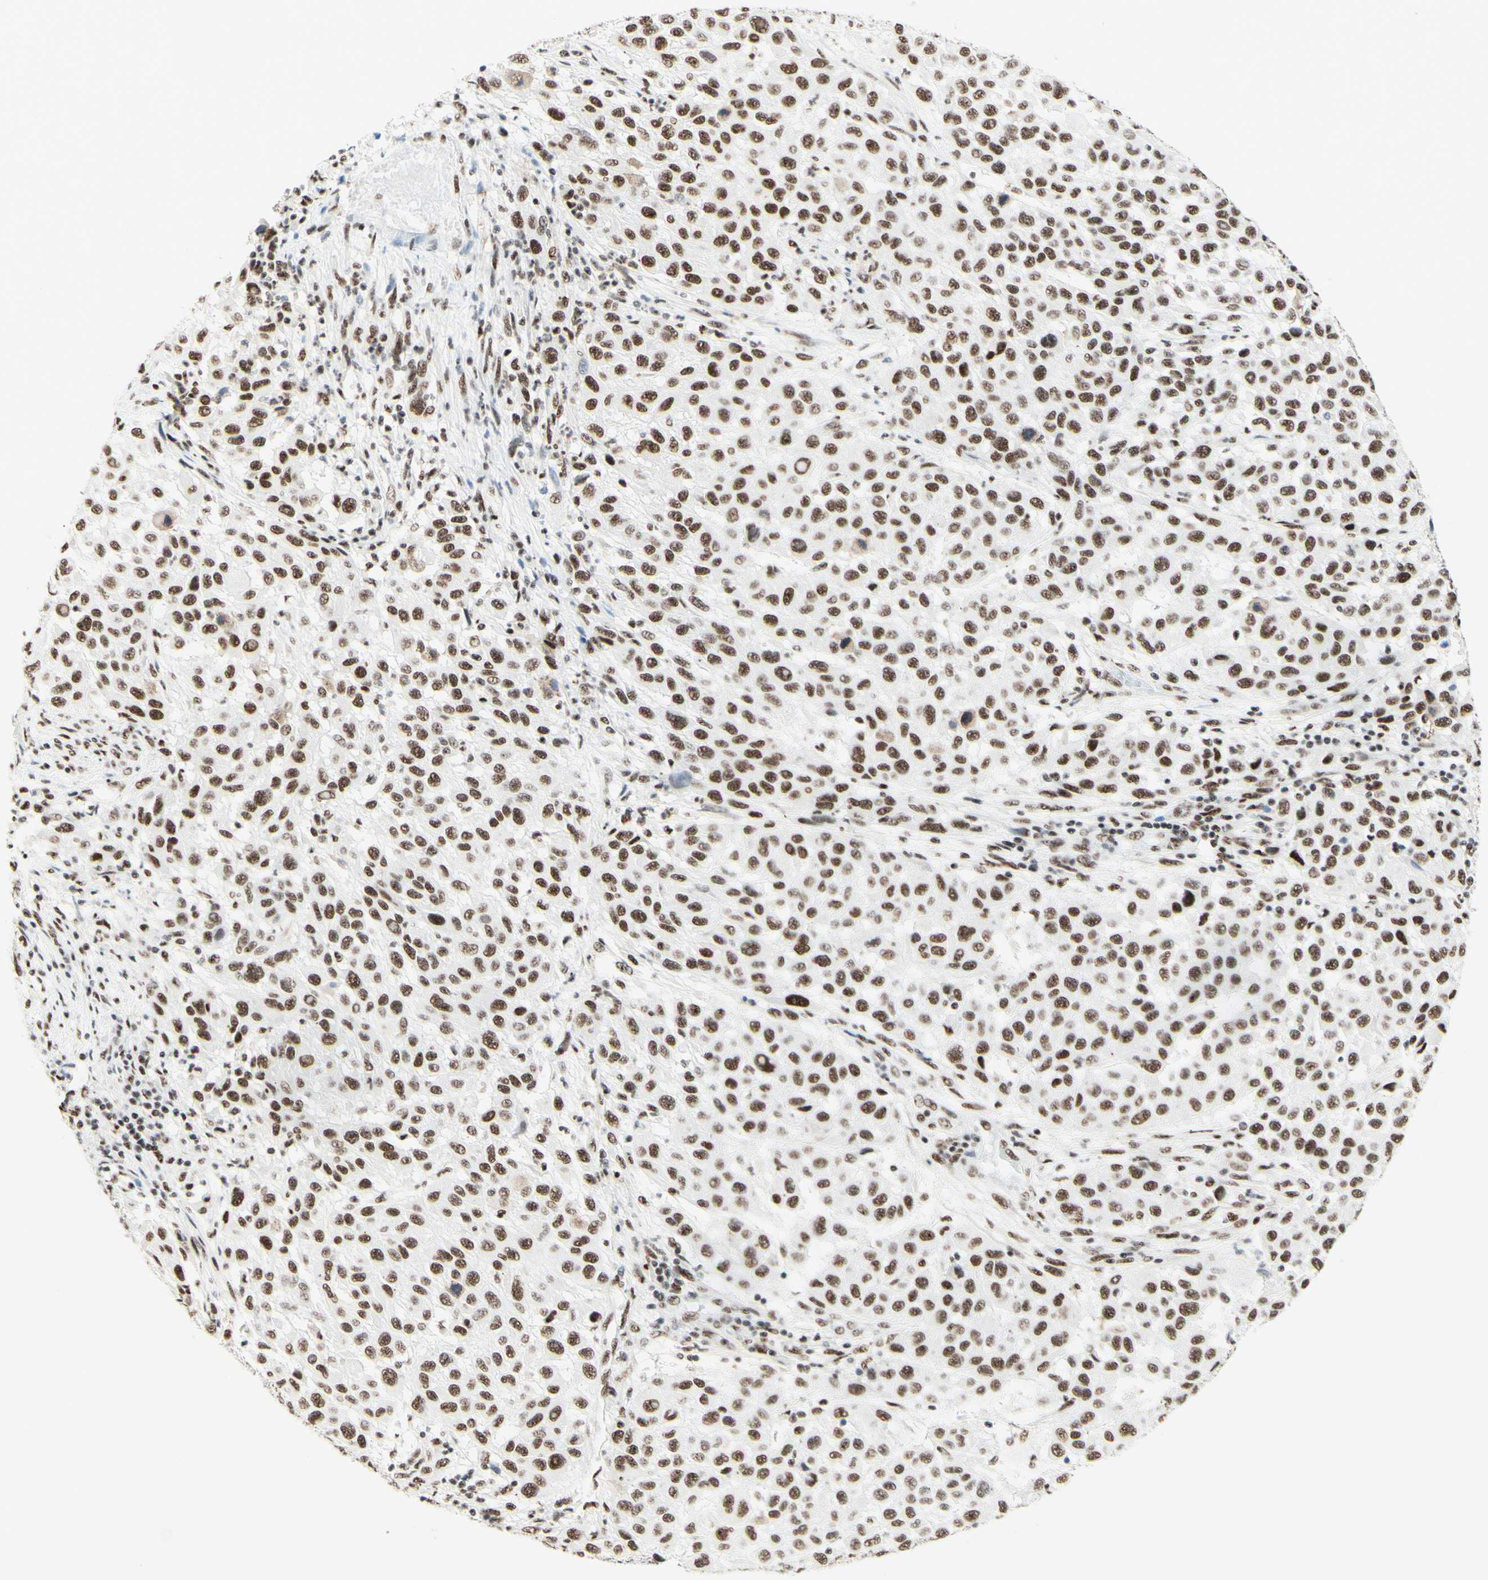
{"staining": {"intensity": "moderate", "quantity": ">75%", "location": "nuclear"}, "tissue": "melanoma", "cell_type": "Tumor cells", "image_type": "cancer", "snomed": [{"axis": "morphology", "description": "Malignant melanoma, Metastatic site"}, {"axis": "topography", "description": "Lymph node"}], "caption": "Protein analysis of melanoma tissue demonstrates moderate nuclear expression in about >75% of tumor cells. The protein of interest is shown in brown color, while the nuclei are stained blue.", "gene": "WTAP", "patient": {"sex": "male", "age": 61}}